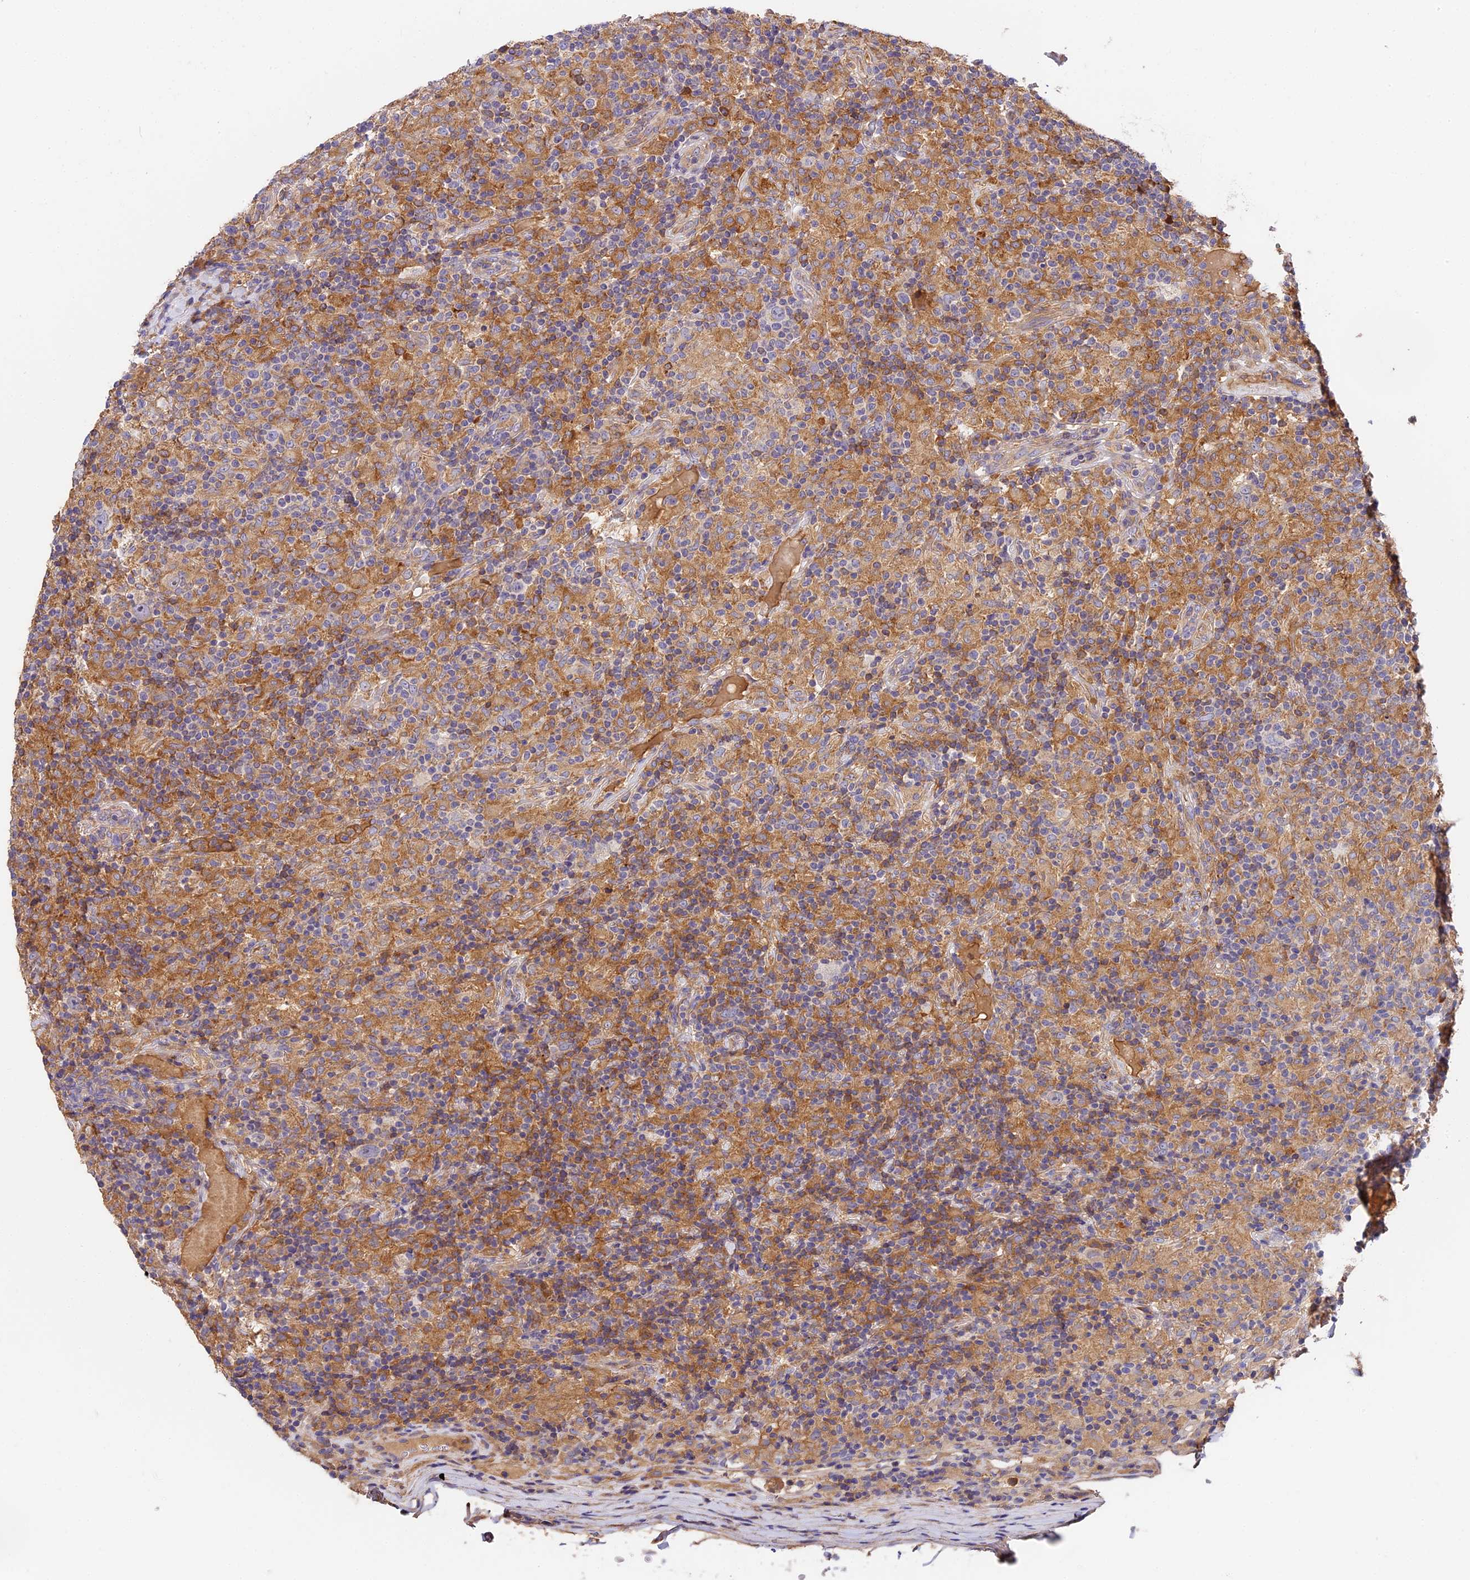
{"staining": {"intensity": "negative", "quantity": "none", "location": "none"}, "tissue": "lymphoma", "cell_type": "Tumor cells", "image_type": "cancer", "snomed": [{"axis": "morphology", "description": "Hodgkin's disease, NOS"}, {"axis": "topography", "description": "Lymph node"}], "caption": "This is an immunohistochemistry histopathology image of Hodgkin's disease. There is no expression in tumor cells.", "gene": "ARHGAP17", "patient": {"sex": "male", "age": 70}}